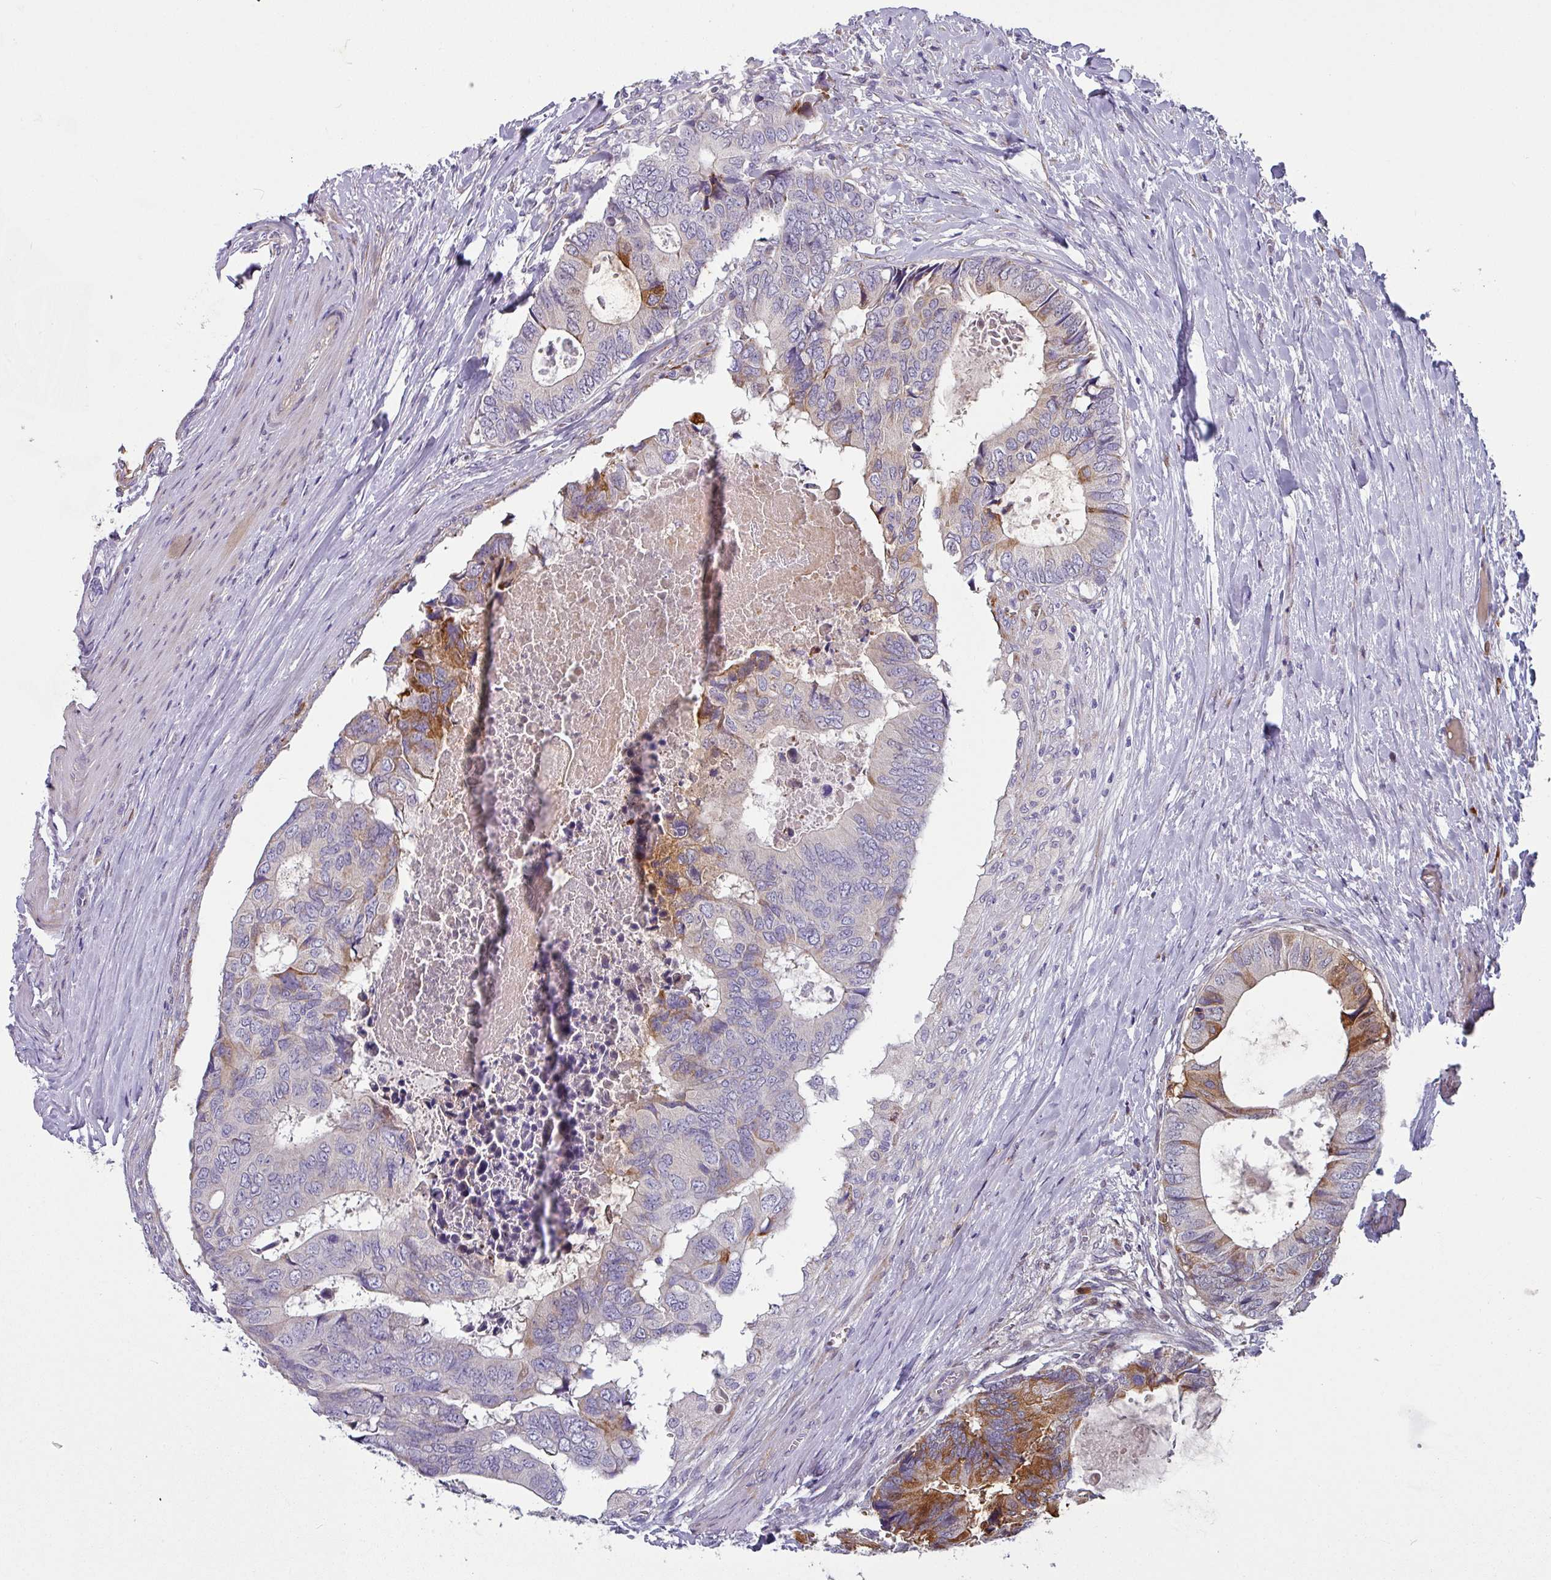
{"staining": {"intensity": "moderate", "quantity": "25%-75%", "location": "cytoplasmic/membranous"}, "tissue": "colorectal cancer", "cell_type": "Tumor cells", "image_type": "cancer", "snomed": [{"axis": "morphology", "description": "Adenocarcinoma, NOS"}, {"axis": "topography", "description": "Colon"}], "caption": "Immunohistochemistry (IHC) micrograph of neoplastic tissue: adenocarcinoma (colorectal) stained using IHC reveals medium levels of moderate protein expression localized specifically in the cytoplasmic/membranous of tumor cells, appearing as a cytoplasmic/membranous brown color.", "gene": "KLHL3", "patient": {"sex": "male", "age": 85}}